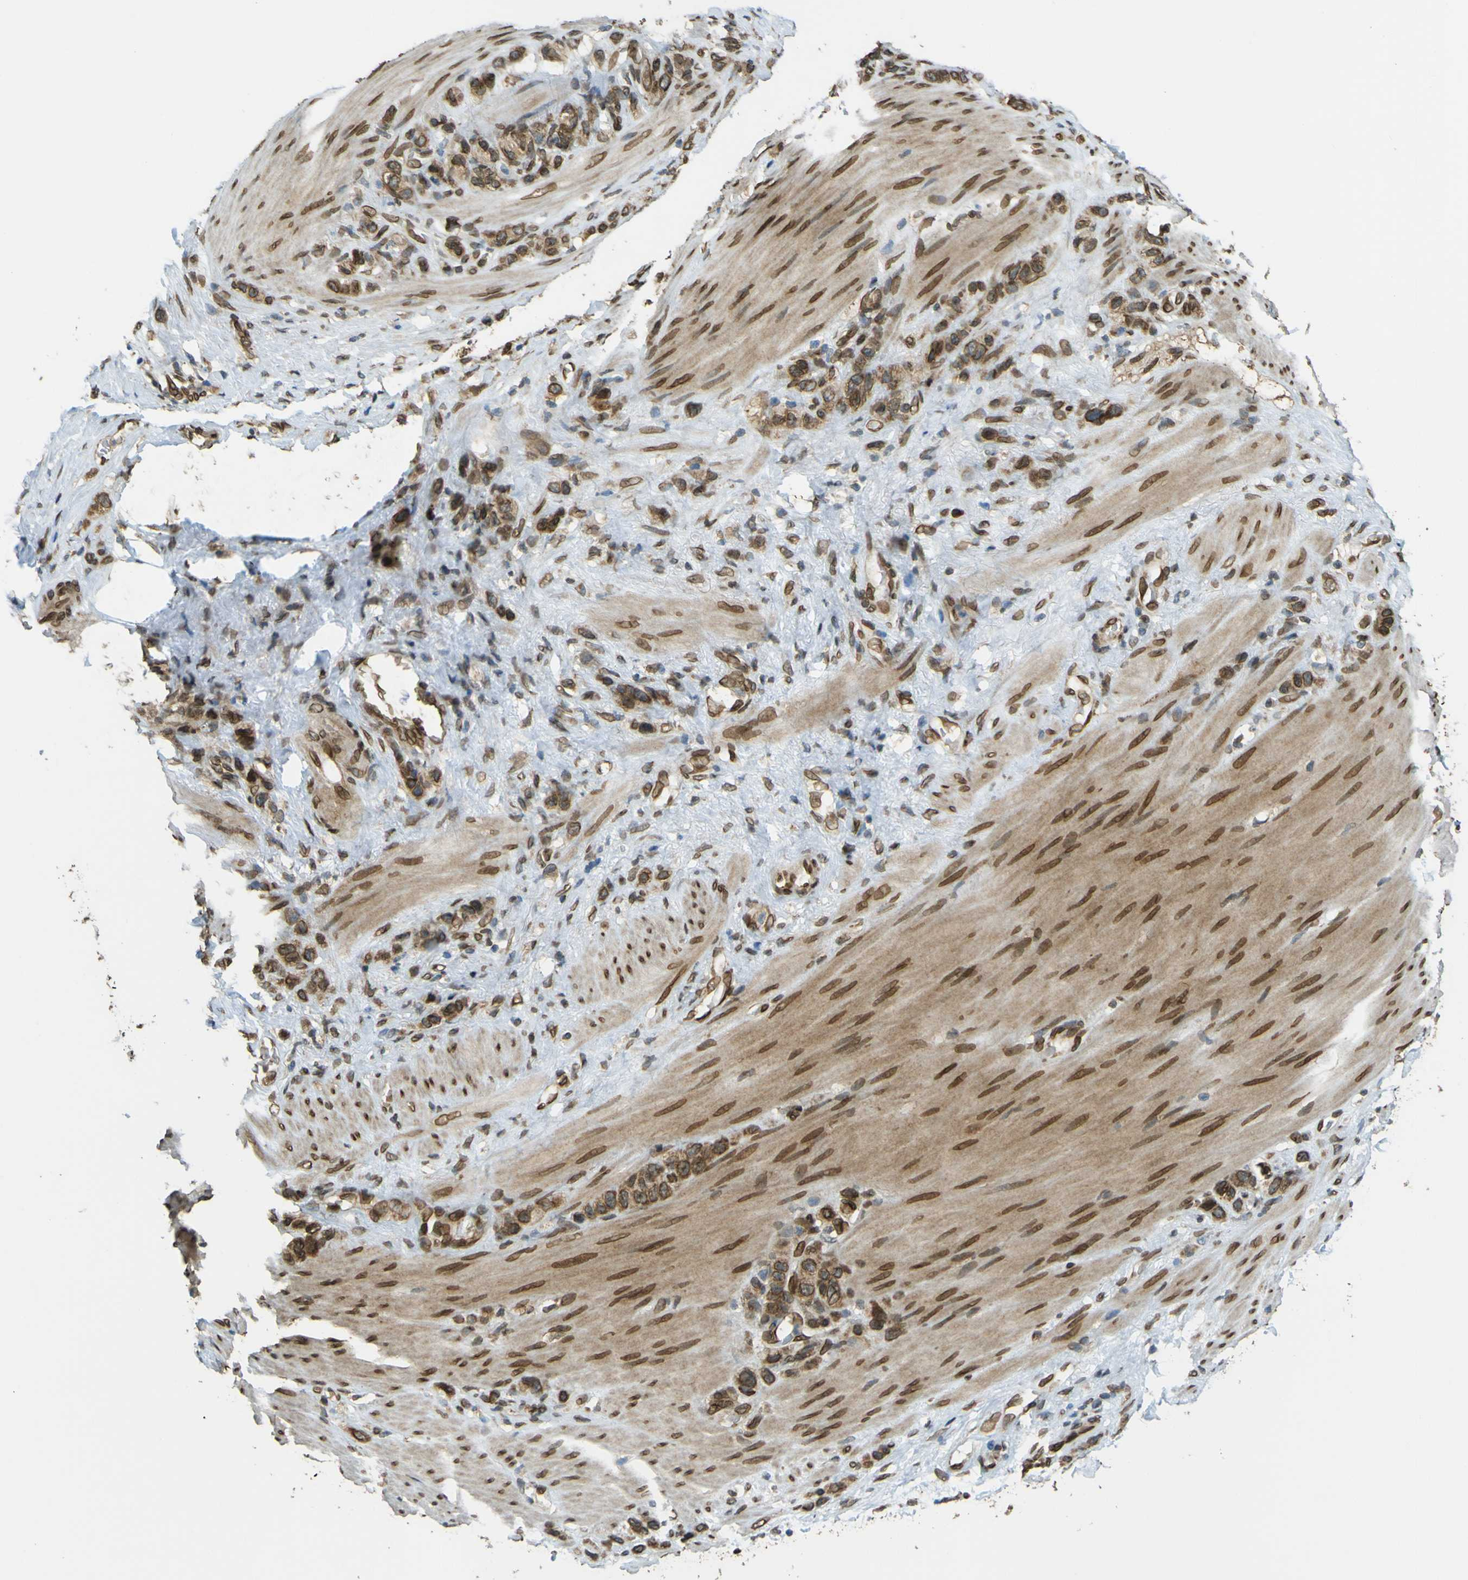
{"staining": {"intensity": "moderate", "quantity": ">75%", "location": "cytoplasmic/membranous,nuclear"}, "tissue": "stomach cancer", "cell_type": "Tumor cells", "image_type": "cancer", "snomed": [{"axis": "morphology", "description": "Adenocarcinoma, NOS"}, {"axis": "morphology", "description": "Adenocarcinoma, High grade"}, {"axis": "topography", "description": "Stomach, upper"}, {"axis": "topography", "description": "Stomach, lower"}], "caption": "Human stomach cancer (adenocarcinoma) stained for a protein (brown) demonstrates moderate cytoplasmic/membranous and nuclear positive expression in about >75% of tumor cells.", "gene": "GALNT1", "patient": {"sex": "female", "age": 65}}